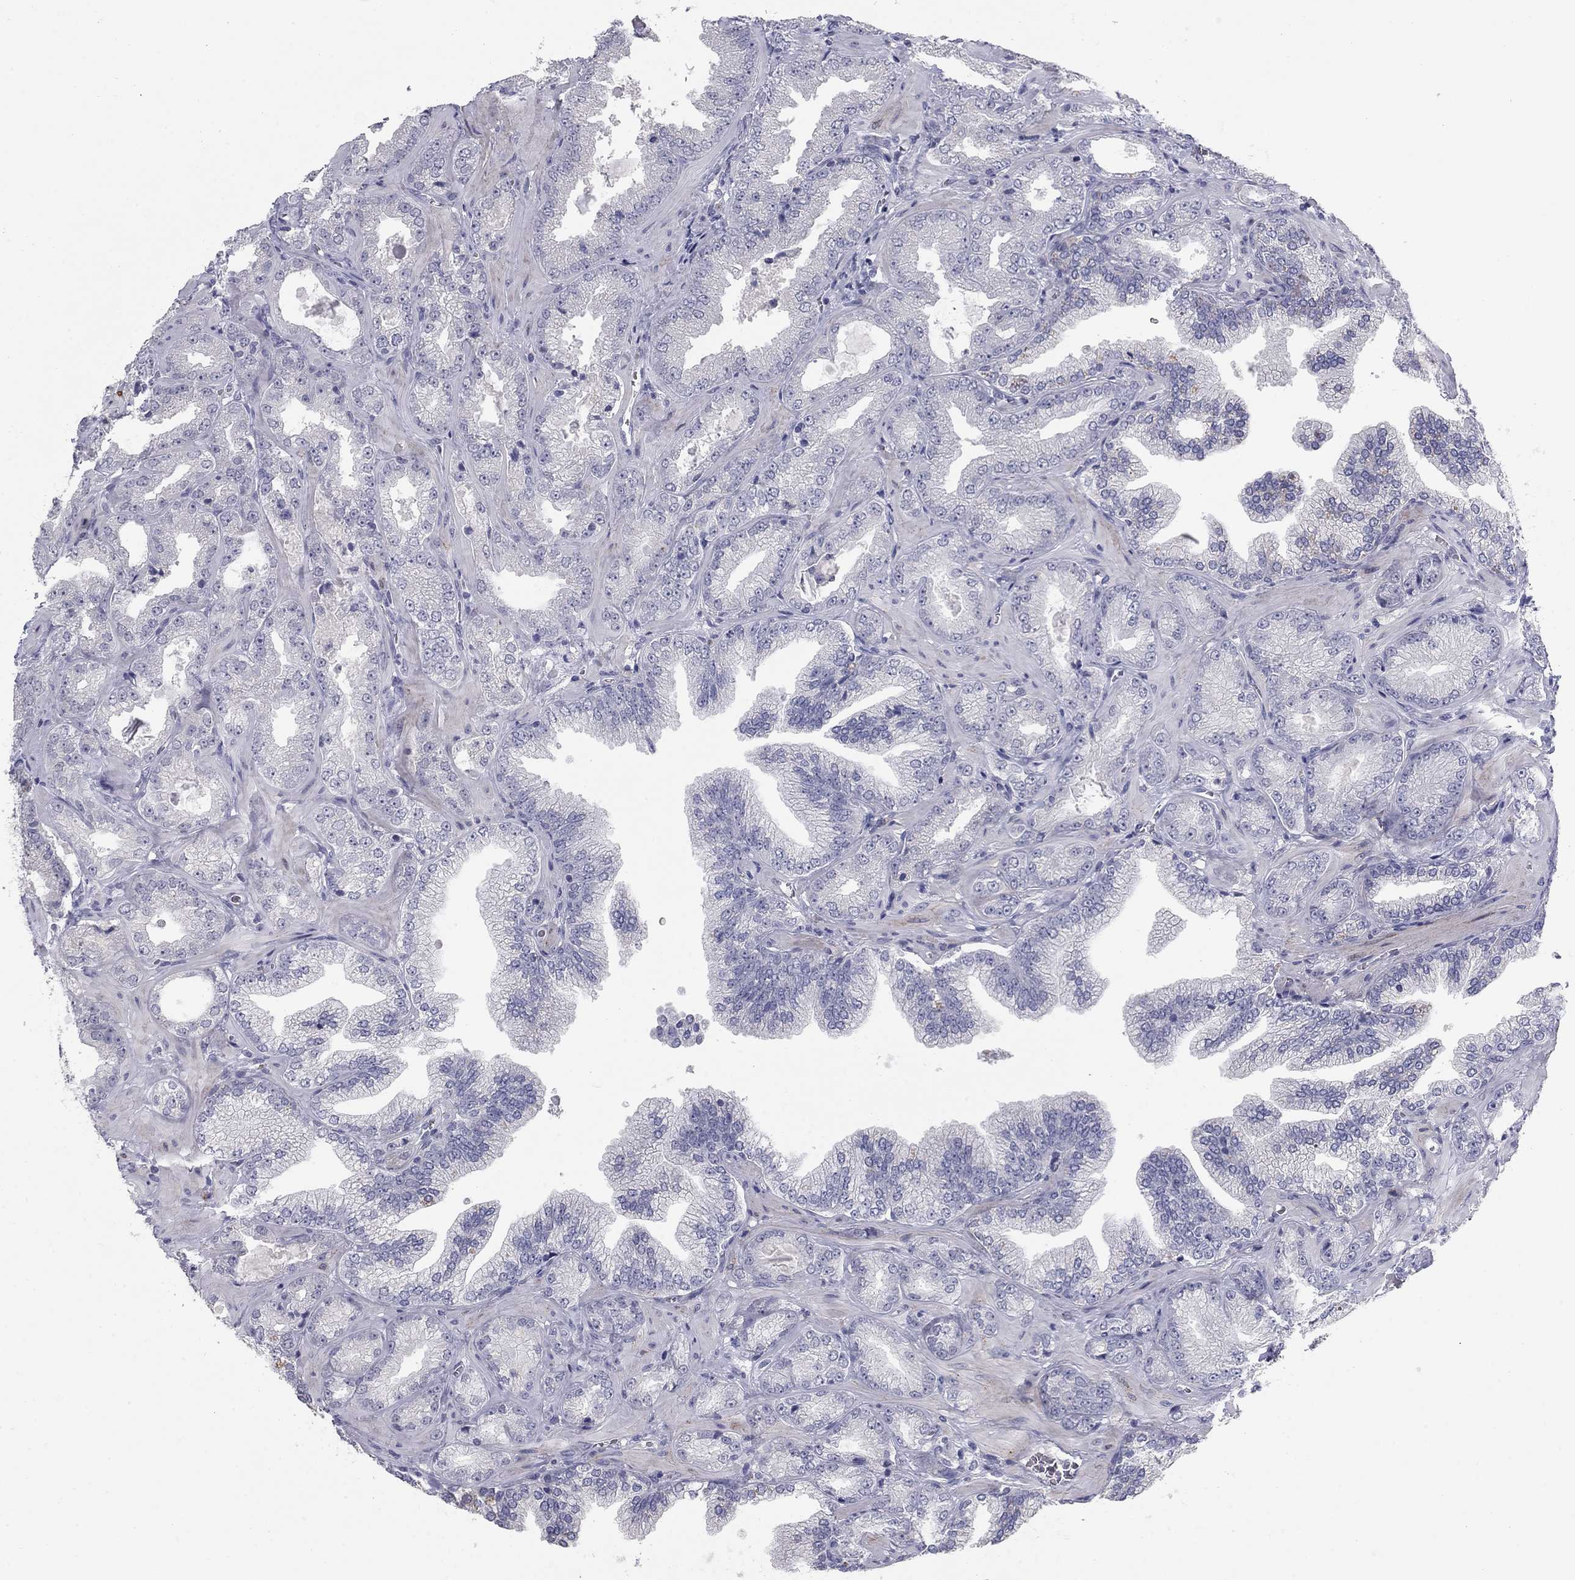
{"staining": {"intensity": "negative", "quantity": "none", "location": "none"}, "tissue": "prostate cancer", "cell_type": "Tumor cells", "image_type": "cancer", "snomed": [{"axis": "morphology", "description": "Adenocarcinoma, Low grade"}, {"axis": "topography", "description": "Prostate"}], "caption": "Tumor cells show no significant protein staining in prostate low-grade adenocarcinoma.", "gene": "NTRK2", "patient": {"sex": "male", "age": 72}}